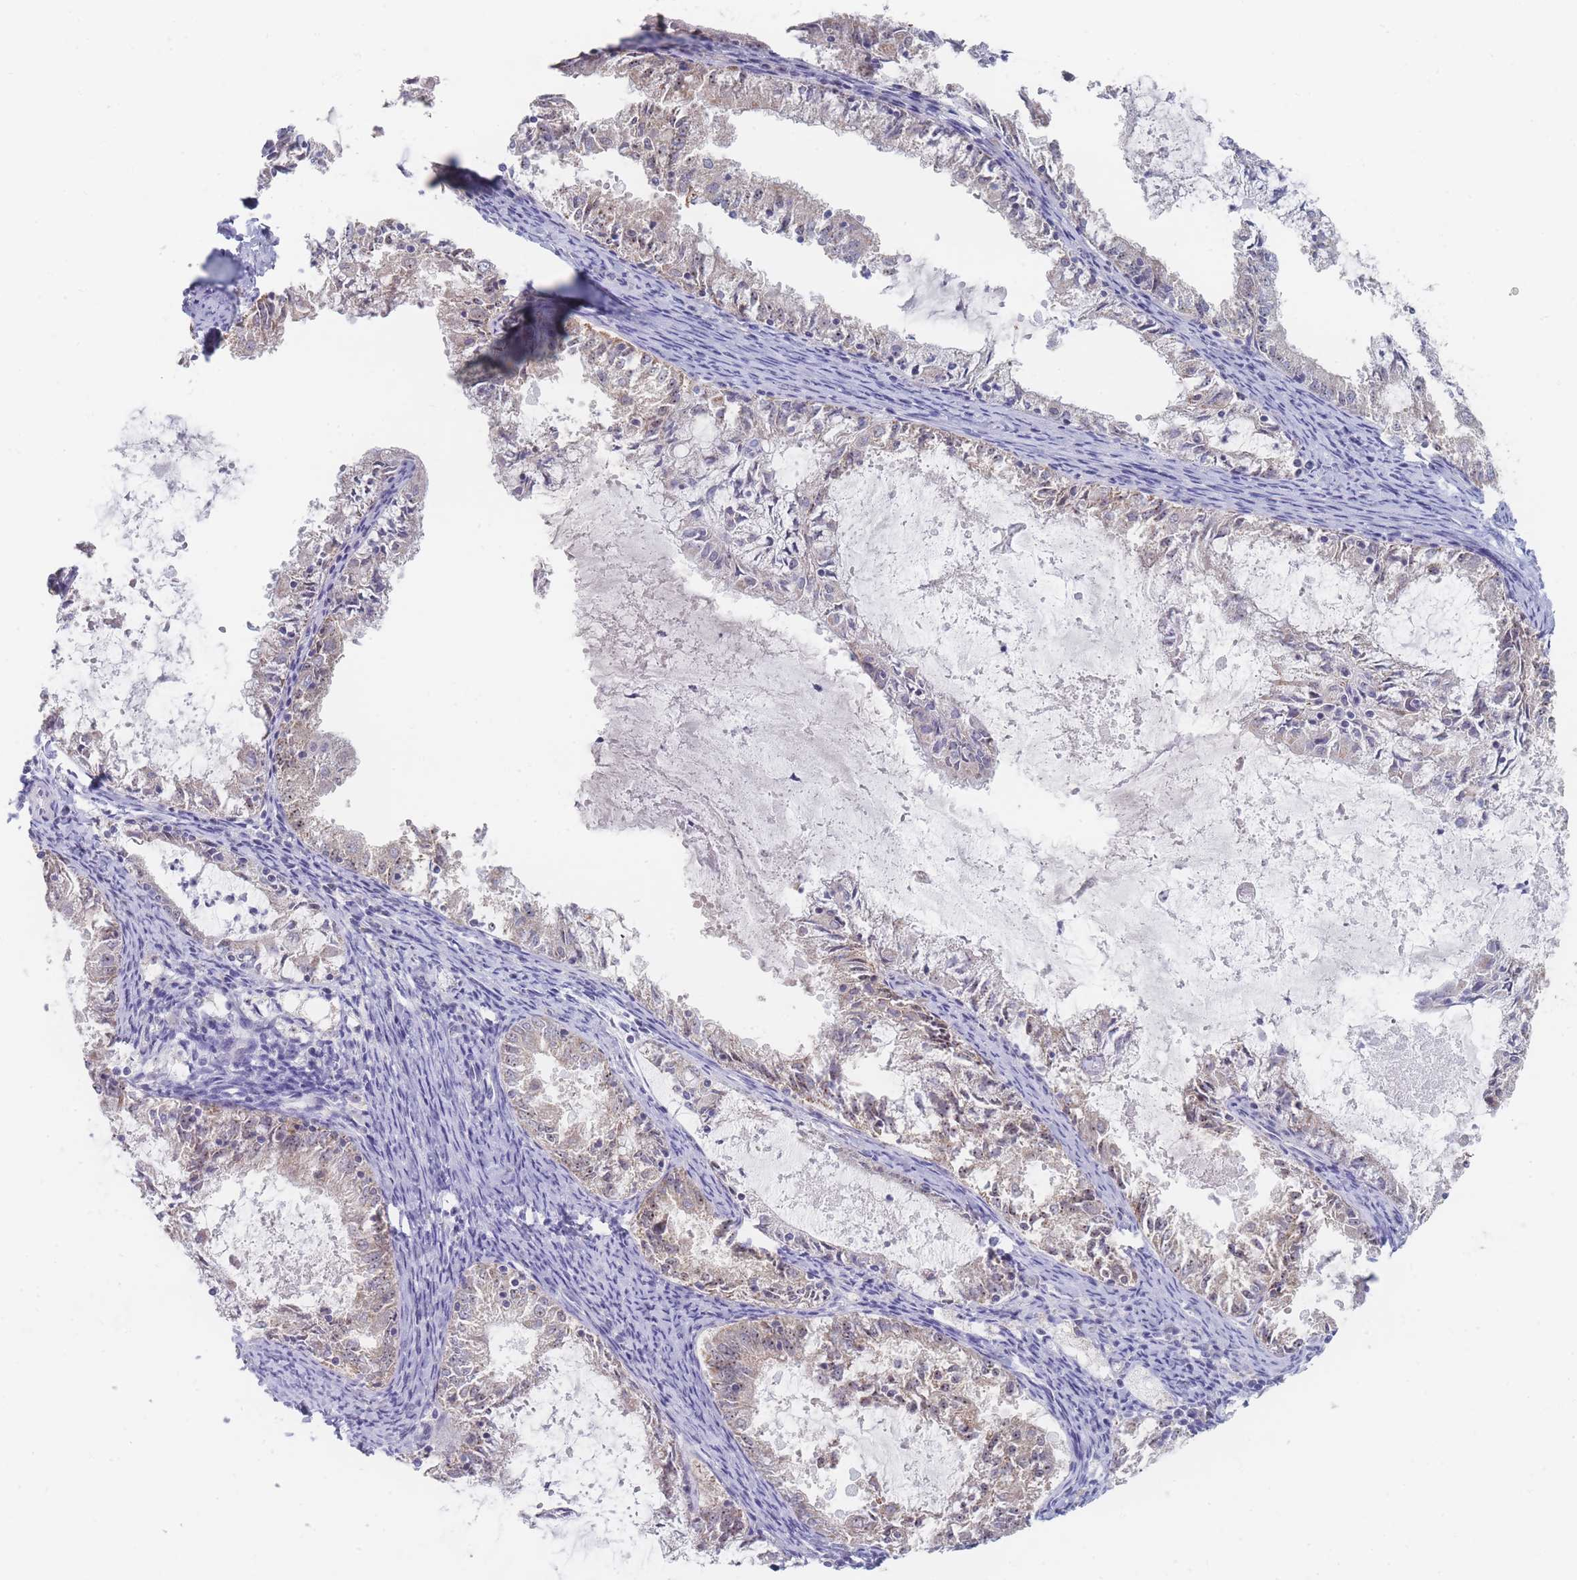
{"staining": {"intensity": "weak", "quantity": "25%-75%", "location": "cytoplasmic/membranous,nuclear"}, "tissue": "endometrial cancer", "cell_type": "Tumor cells", "image_type": "cancer", "snomed": [{"axis": "morphology", "description": "Adenocarcinoma, NOS"}, {"axis": "topography", "description": "Endometrium"}], "caption": "Endometrial adenocarcinoma was stained to show a protein in brown. There is low levels of weak cytoplasmic/membranous and nuclear staining in about 25%-75% of tumor cells.", "gene": "RNF8", "patient": {"sex": "female", "age": 57}}